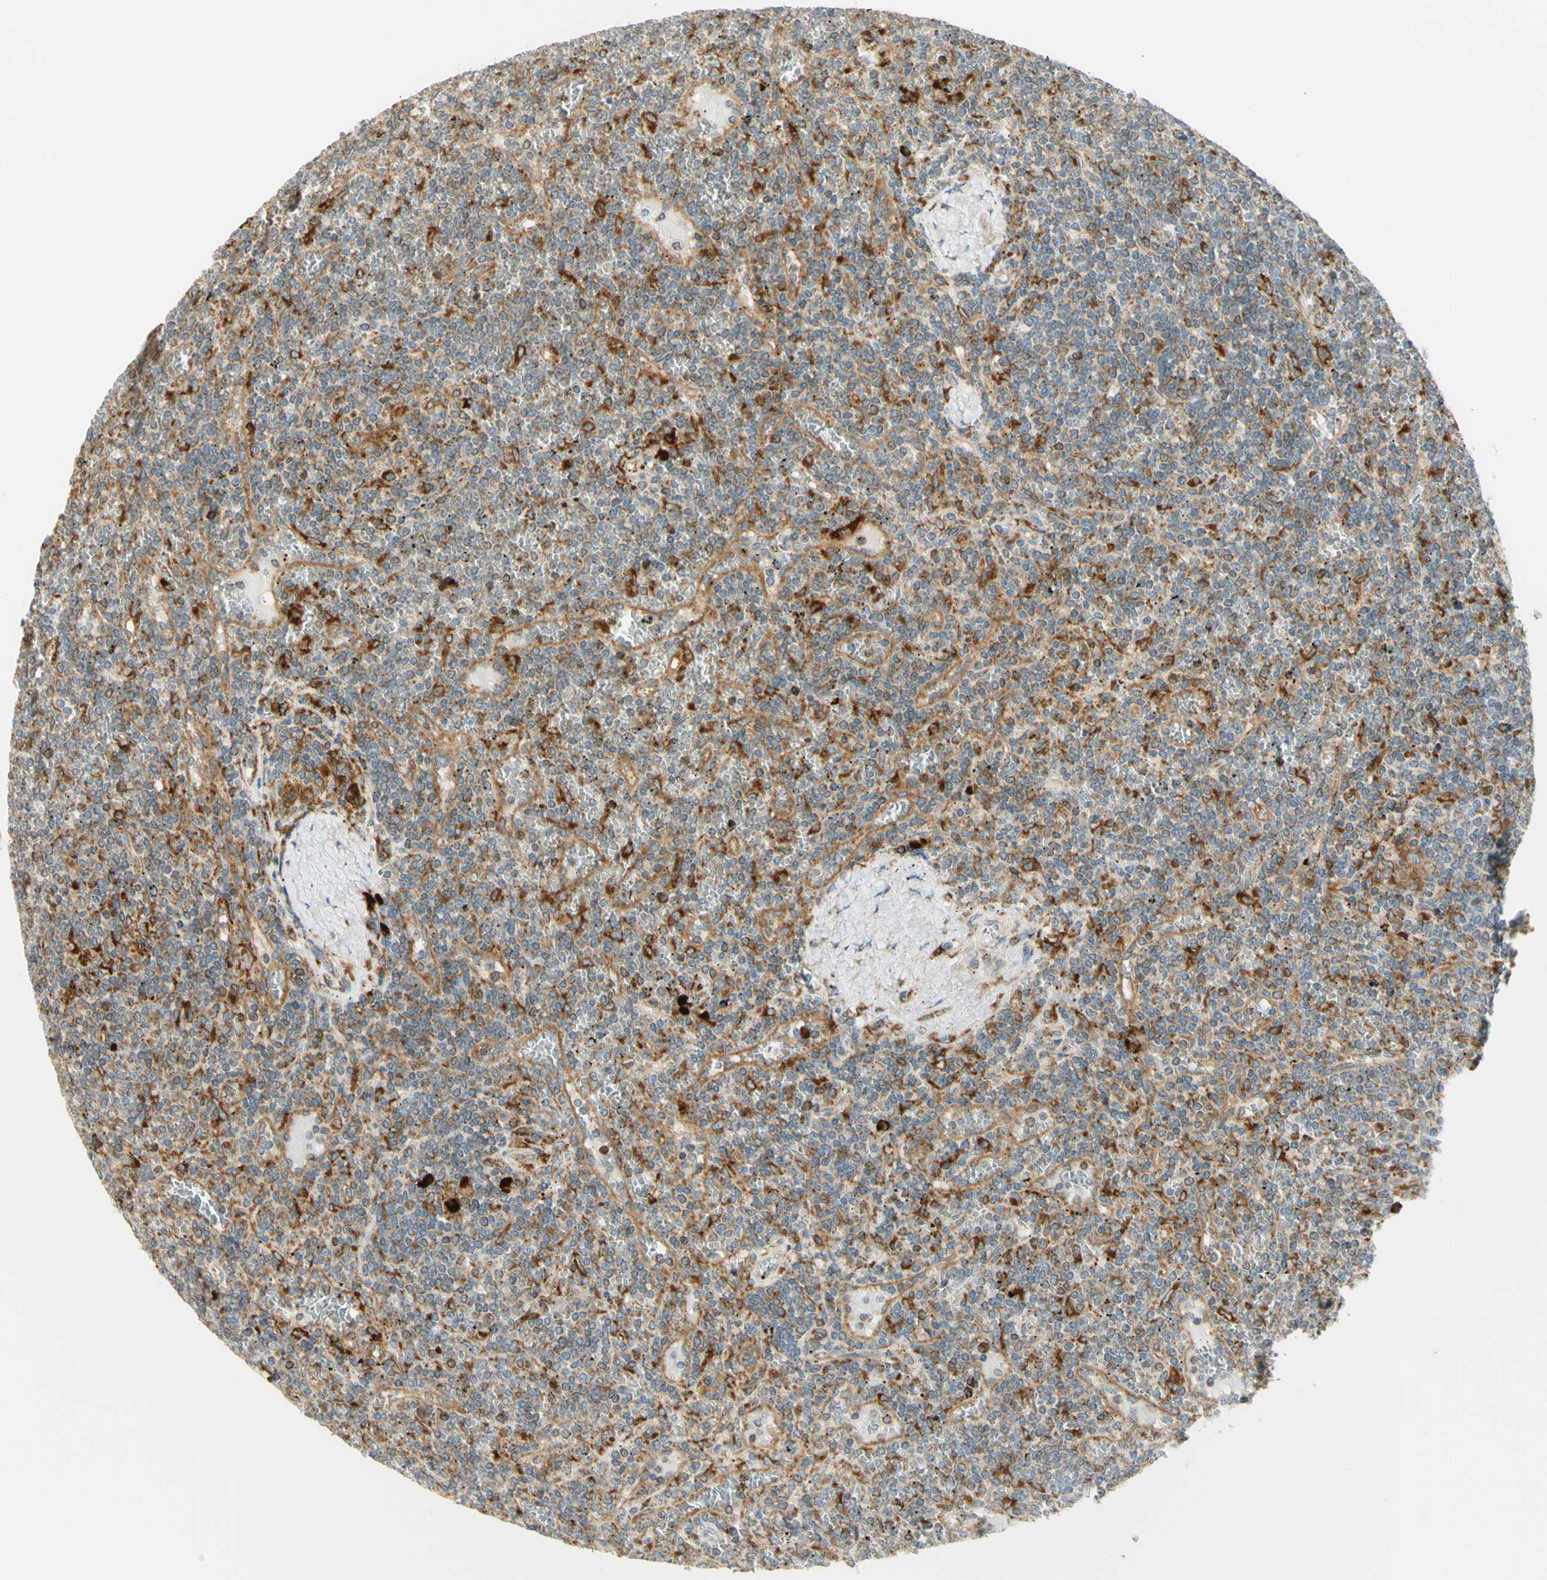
{"staining": {"intensity": "moderate", "quantity": "<25%", "location": "cytoplasmic/membranous"}, "tissue": "lymphoma", "cell_type": "Tumor cells", "image_type": "cancer", "snomed": [{"axis": "morphology", "description": "Malignant lymphoma, non-Hodgkin's type, Low grade"}, {"axis": "topography", "description": "Spleen"}], "caption": "Protein expression analysis of human malignant lymphoma, non-Hodgkin's type (low-grade) reveals moderate cytoplasmic/membranous positivity in approximately <25% of tumor cells.", "gene": "MANF", "patient": {"sex": "female", "age": 19}}